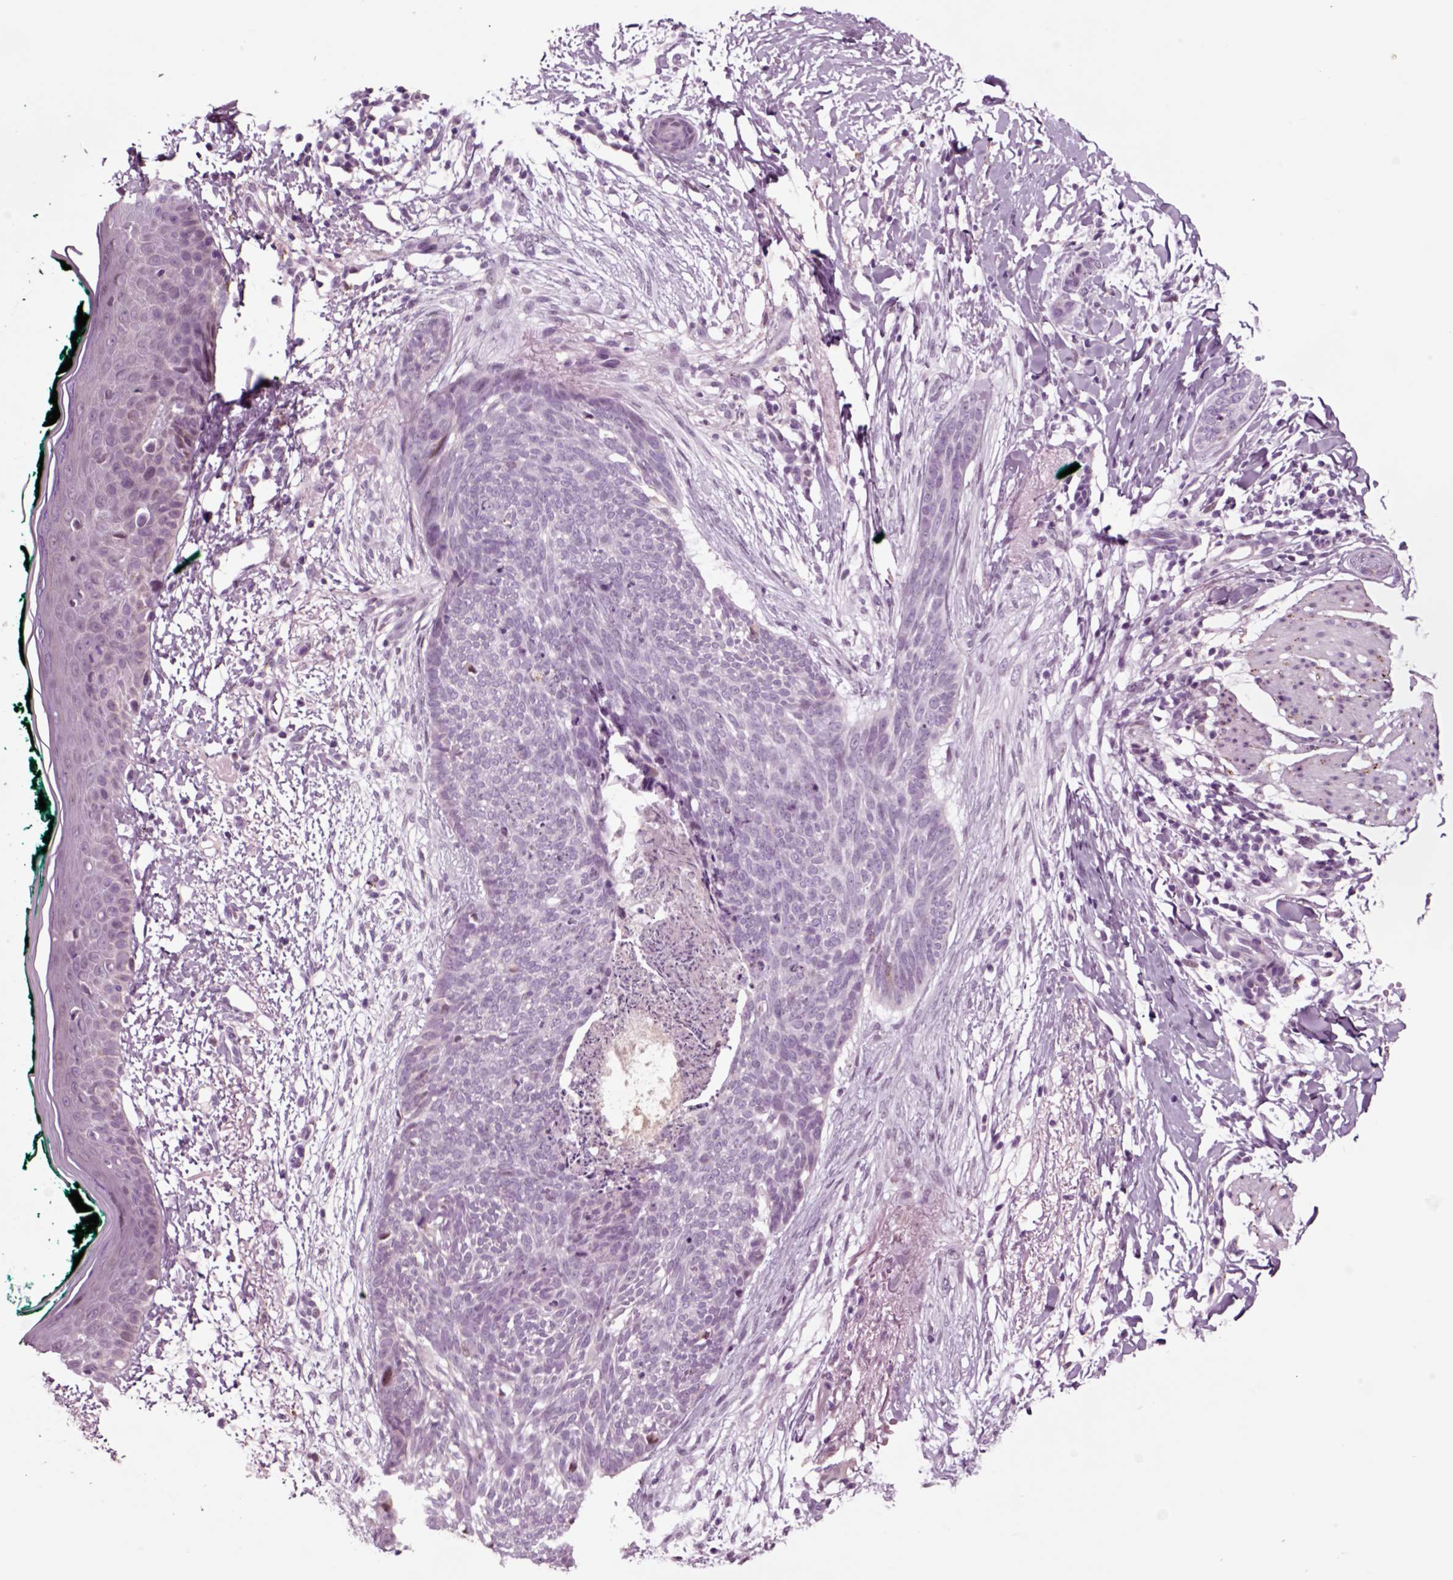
{"staining": {"intensity": "negative", "quantity": "none", "location": "none"}, "tissue": "skin cancer", "cell_type": "Tumor cells", "image_type": "cancer", "snomed": [{"axis": "morphology", "description": "Normal tissue, NOS"}, {"axis": "morphology", "description": "Basal cell carcinoma"}, {"axis": "topography", "description": "Skin"}], "caption": "The histopathology image displays no staining of tumor cells in skin cancer (basal cell carcinoma).", "gene": "CHGB", "patient": {"sex": "male", "age": 84}}